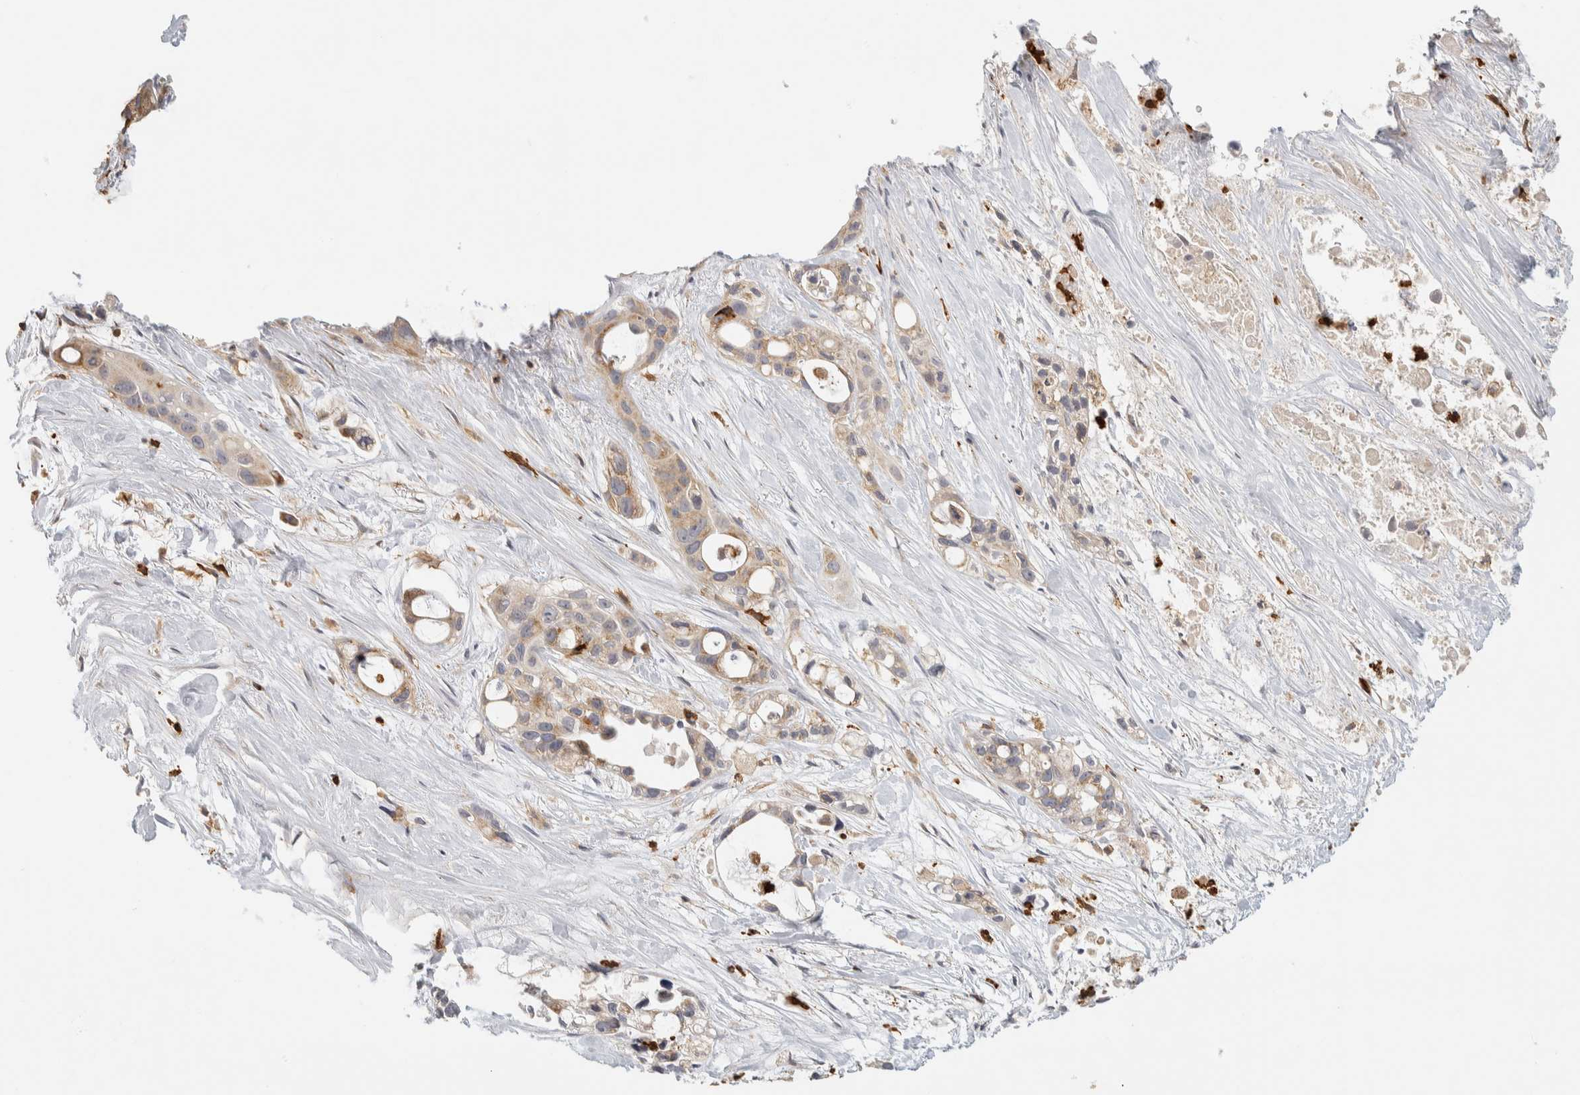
{"staining": {"intensity": "weak", "quantity": "25%-75%", "location": "cytoplasmic/membranous"}, "tissue": "pancreatic cancer", "cell_type": "Tumor cells", "image_type": "cancer", "snomed": [{"axis": "morphology", "description": "Adenocarcinoma, NOS"}, {"axis": "topography", "description": "Pancreas"}], "caption": "Human pancreatic adenocarcinoma stained with a protein marker reveals weak staining in tumor cells.", "gene": "RUNDC1", "patient": {"sex": "male", "age": 53}}